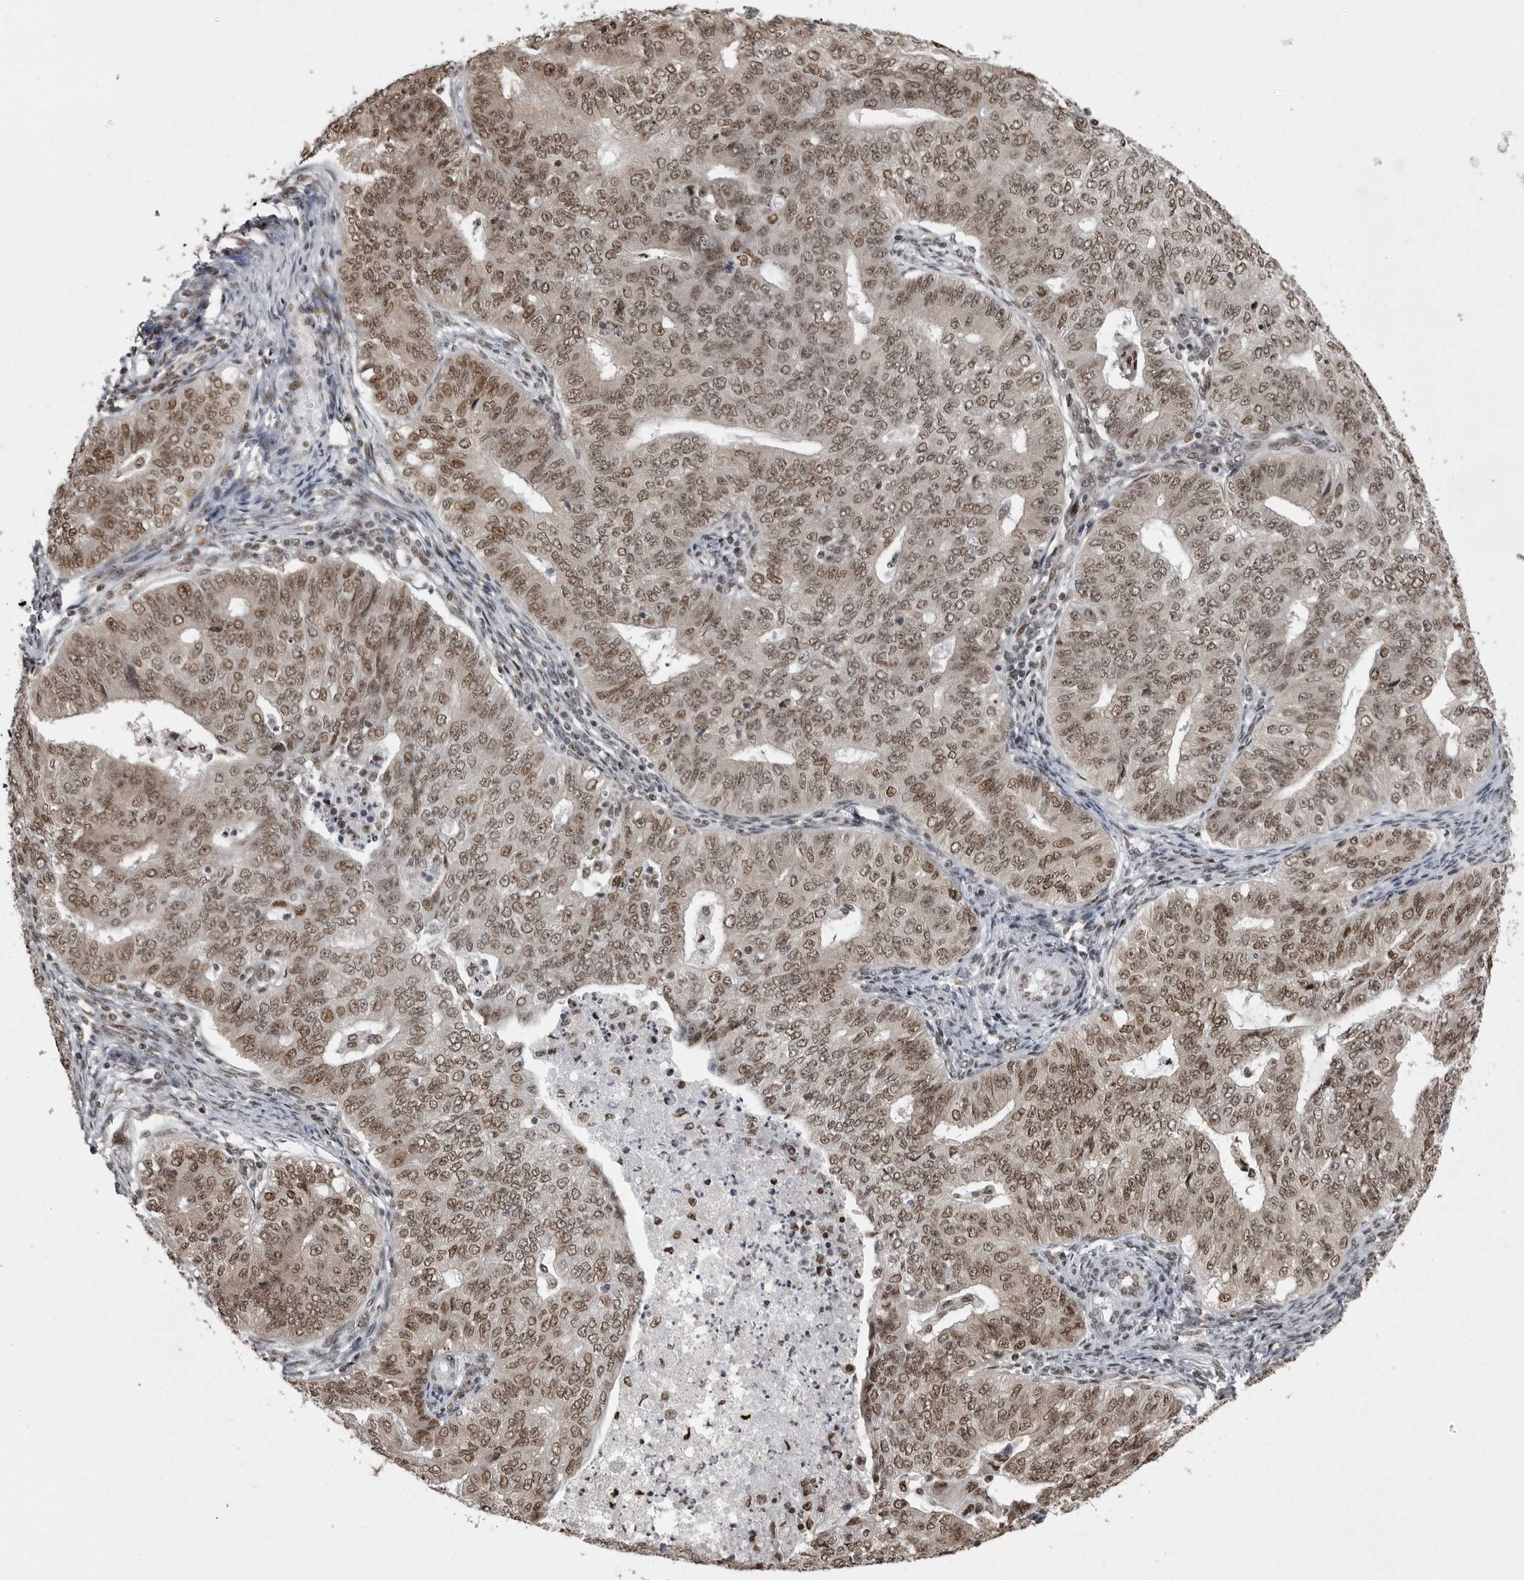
{"staining": {"intensity": "moderate", "quantity": ">75%", "location": "nuclear"}, "tissue": "endometrial cancer", "cell_type": "Tumor cells", "image_type": "cancer", "snomed": [{"axis": "morphology", "description": "Adenocarcinoma, NOS"}, {"axis": "topography", "description": "Endometrium"}], "caption": "A medium amount of moderate nuclear expression is present in approximately >75% of tumor cells in adenocarcinoma (endometrial) tissue.", "gene": "YAF2", "patient": {"sex": "female", "age": 32}}